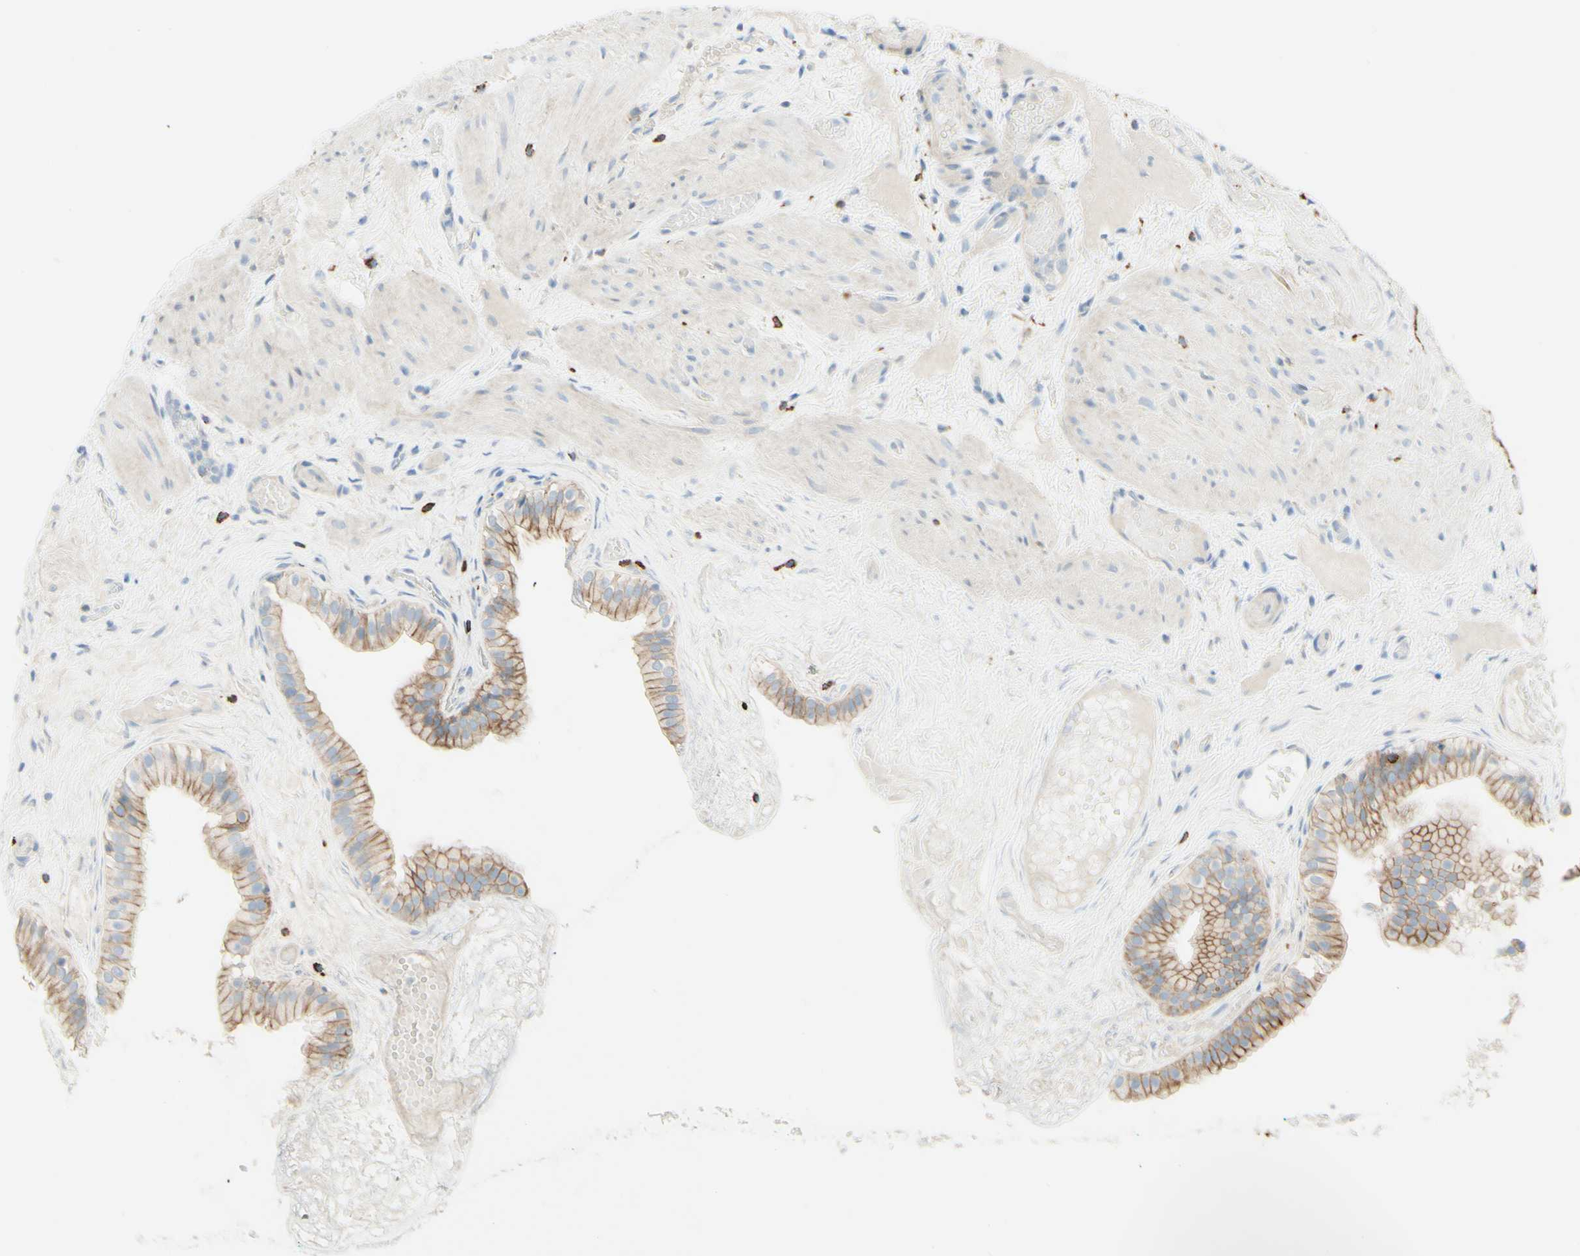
{"staining": {"intensity": "moderate", "quantity": ">75%", "location": "cytoplasmic/membranous"}, "tissue": "gallbladder", "cell_type": "Glandular cells", "image_type": "normal", "snomed": [{"axis": "morphology", "description": "Normal tissue, NOS"}, {"axis": "topography", "description": "Gallbladder"}], "caption": "Moderate cytoplasmic/membranous protein positivity is appreciated in about >75% of glandular cells in gallbladder. Immunohistochemistry (ihc) stains the protein in brown and the nuclei are stained blue.", "gene": "ALCAM", "patient": {"sex": "female", "age": 26}}